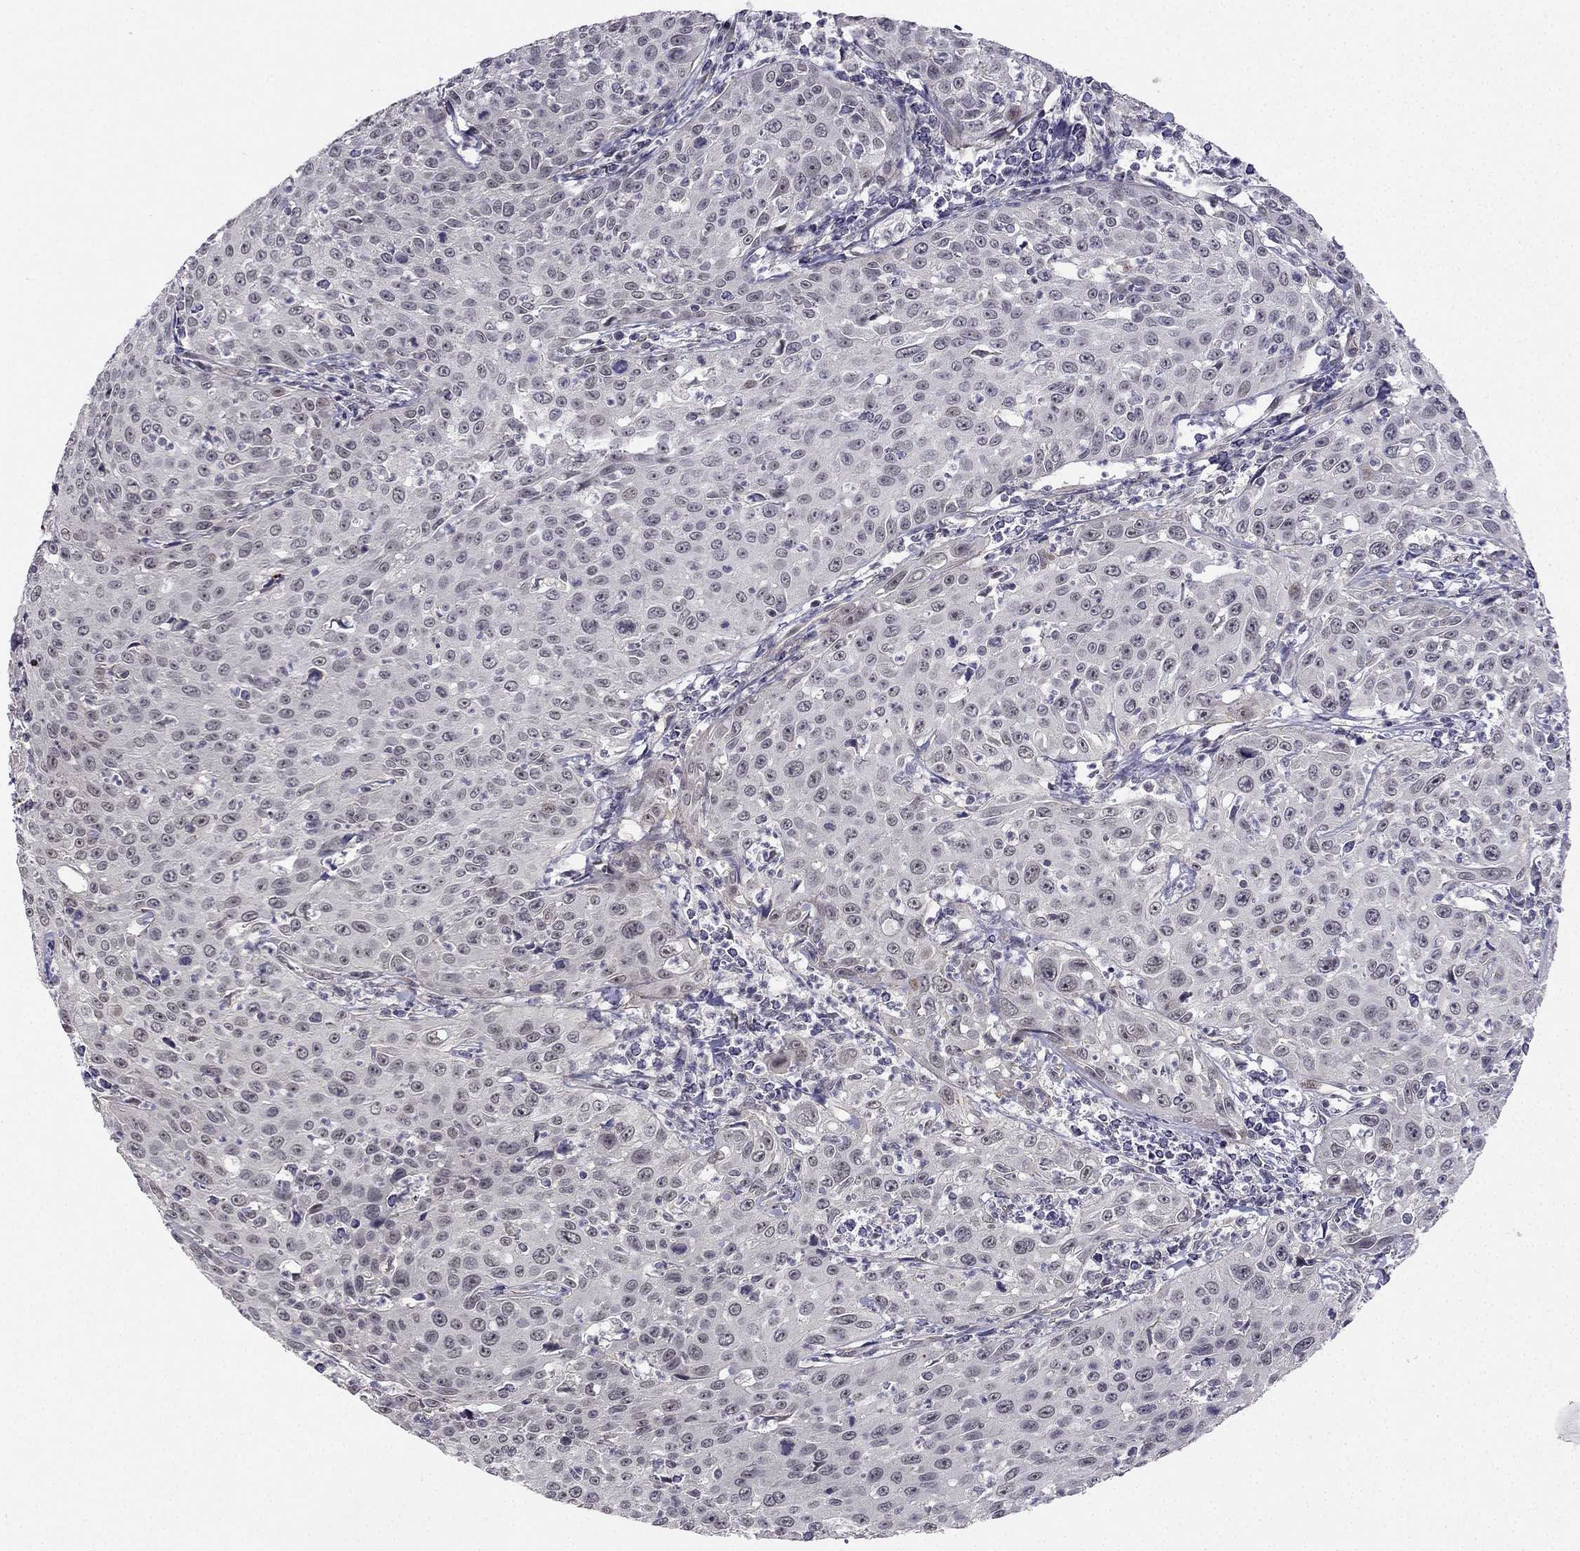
{"staining": {"intensity": "negative", "quantity": "none", "location": "none"}, "tissue": "cervical cancer", "cell_type": "Tumor cells", "image_type": "cancer", "snomed": [{"axis": "morphology", "description": "Squamous cell carcinoma, NOS"}, {"axis": "topography", "description": "Cervix"}], "caption": "The histopathology image displays no staining of tumor cells in squamous cell carcinoma (cervical).", "gene": "CHST8", "patient": {"sex": "female", "age": 26}}